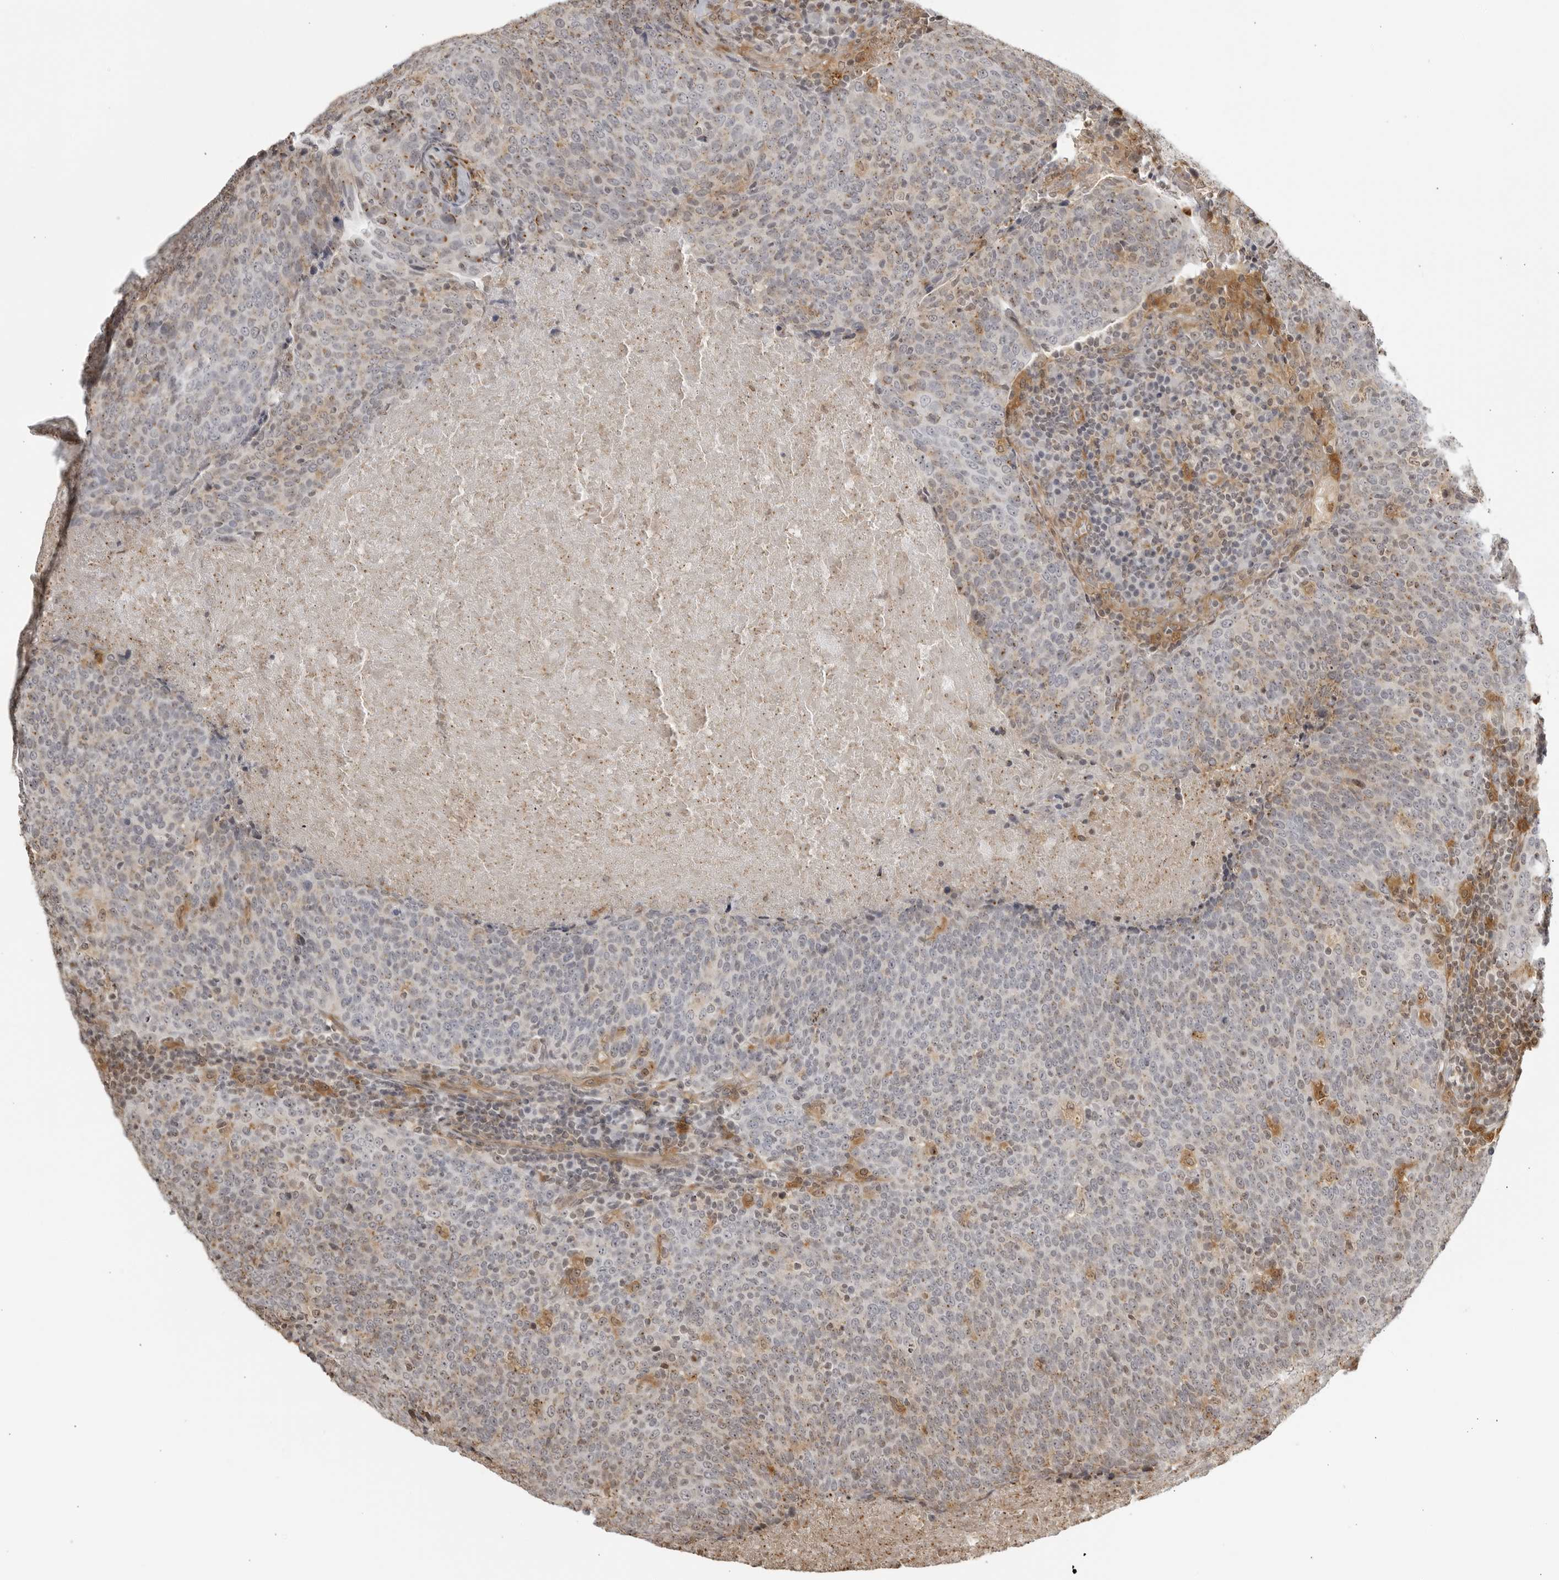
{"staining": {"intensity": "weak", "quantity": "<25%", "location": "cytoplasmic/membranous"}, "tissue": "head and neck cancer", "cell_type": "Tumor cells", "image_type": "cancer", "snomed": [{"axis": "morphology", "description": "Squamous cell carcinoma, NOS"}, {"axis": "morphology", "description": "Squamous cell carcinoma, metastatic, NOS"}, {"axis": "topography", "description": "Lymph node"}, {"axis": "topography", "description": "Head-Neck"}], "caption": "Protein analysis of head and neck cancer reveals no significant expression in tumor cells.", "gene": "TCF21", "patient": {"sex": "male", "age": 62}}